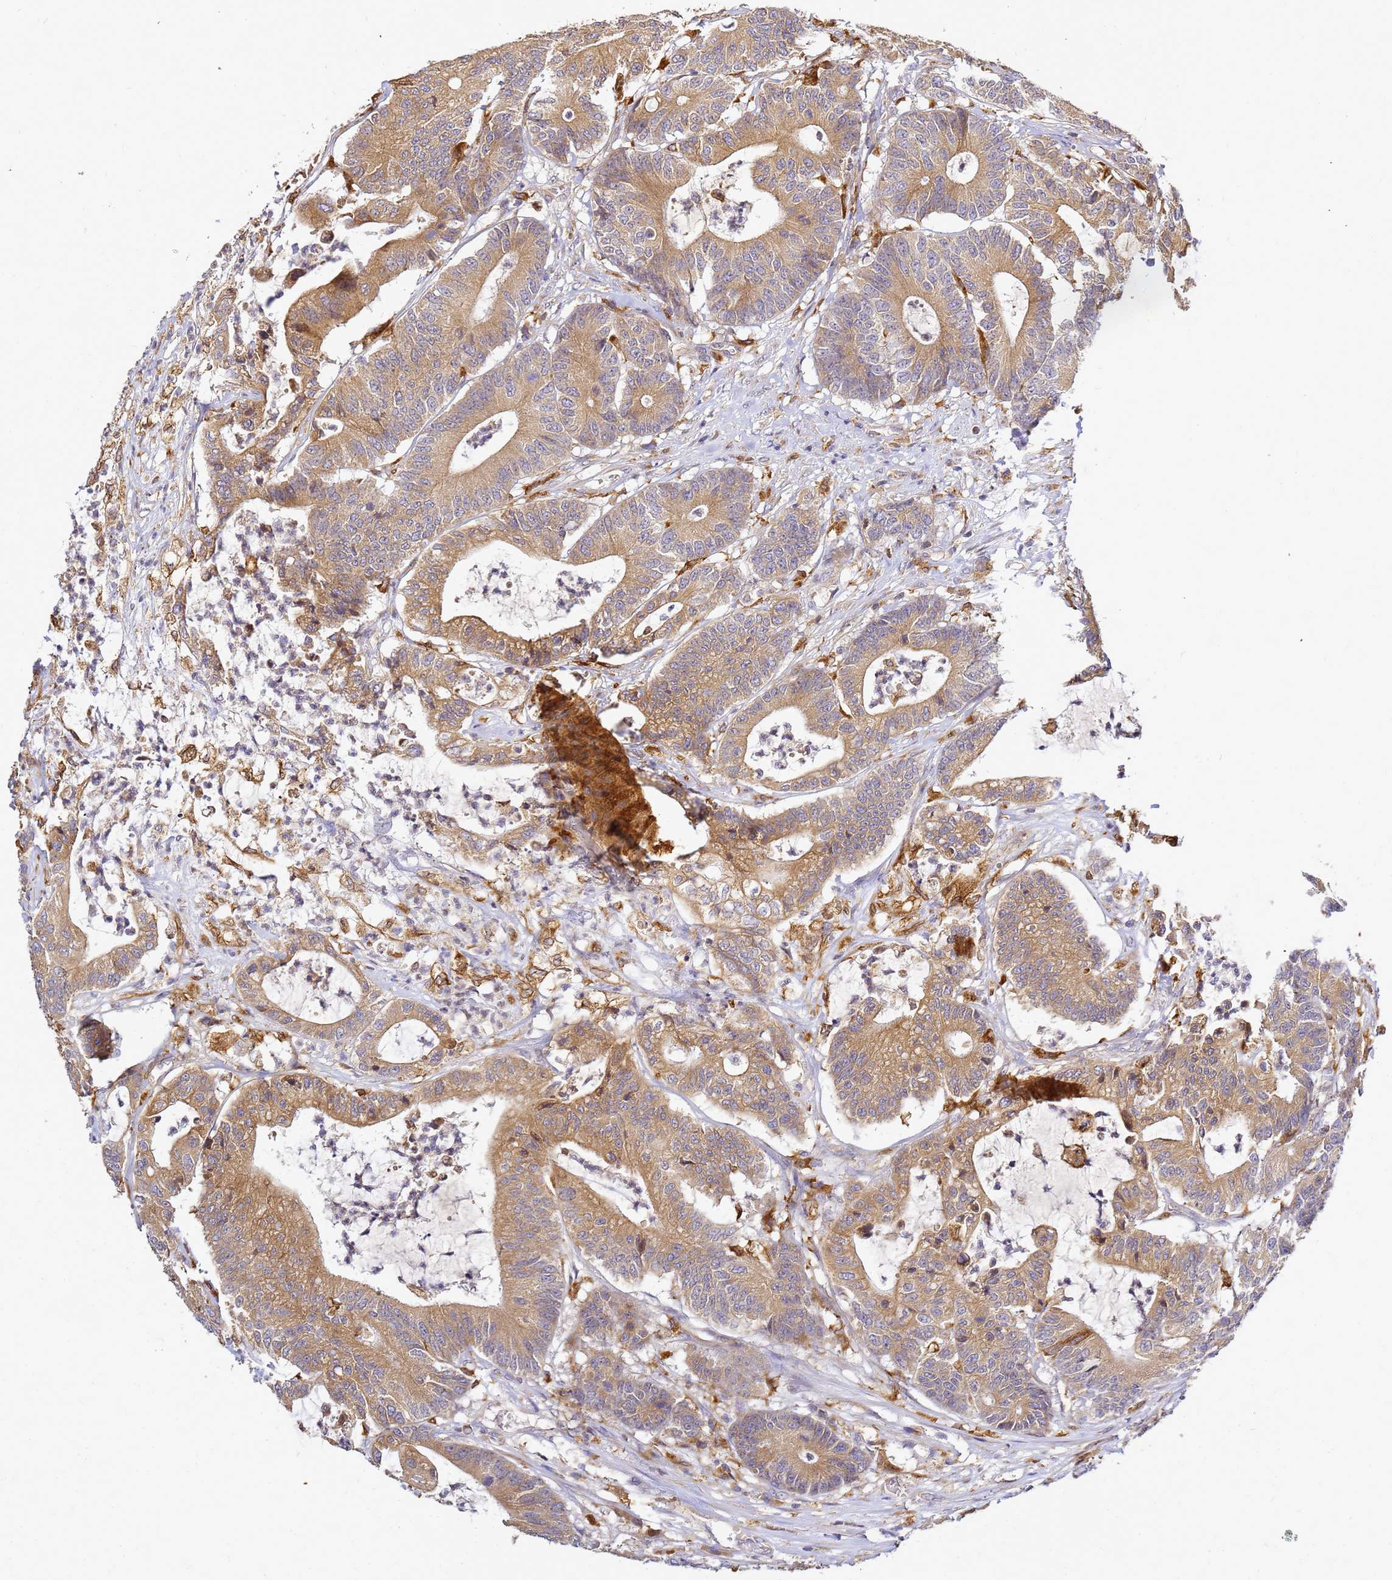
{"staining": {"intensity": "moderate", "quantity": ">75%", "location": "cytoplasmic/membranous"}, "tissue": "colorectal cancer", "cell_type": "Tumor cells", "image_type": "cancer", "snomed": [{"axis": "morphology", "description": "Adenocarcinoma, NOS"}, {"axis": "topography", "description": "Colon"}], "caption": "Approximately >75% of tumor cells in human colorectal adenocarcinoma demonstrate moderate cytoplasmic/membranous protein expression as visualized by brown immunohistochemical staining.", "gene": "ADPGK", "patient": {"sex": "female", "age": 84}}